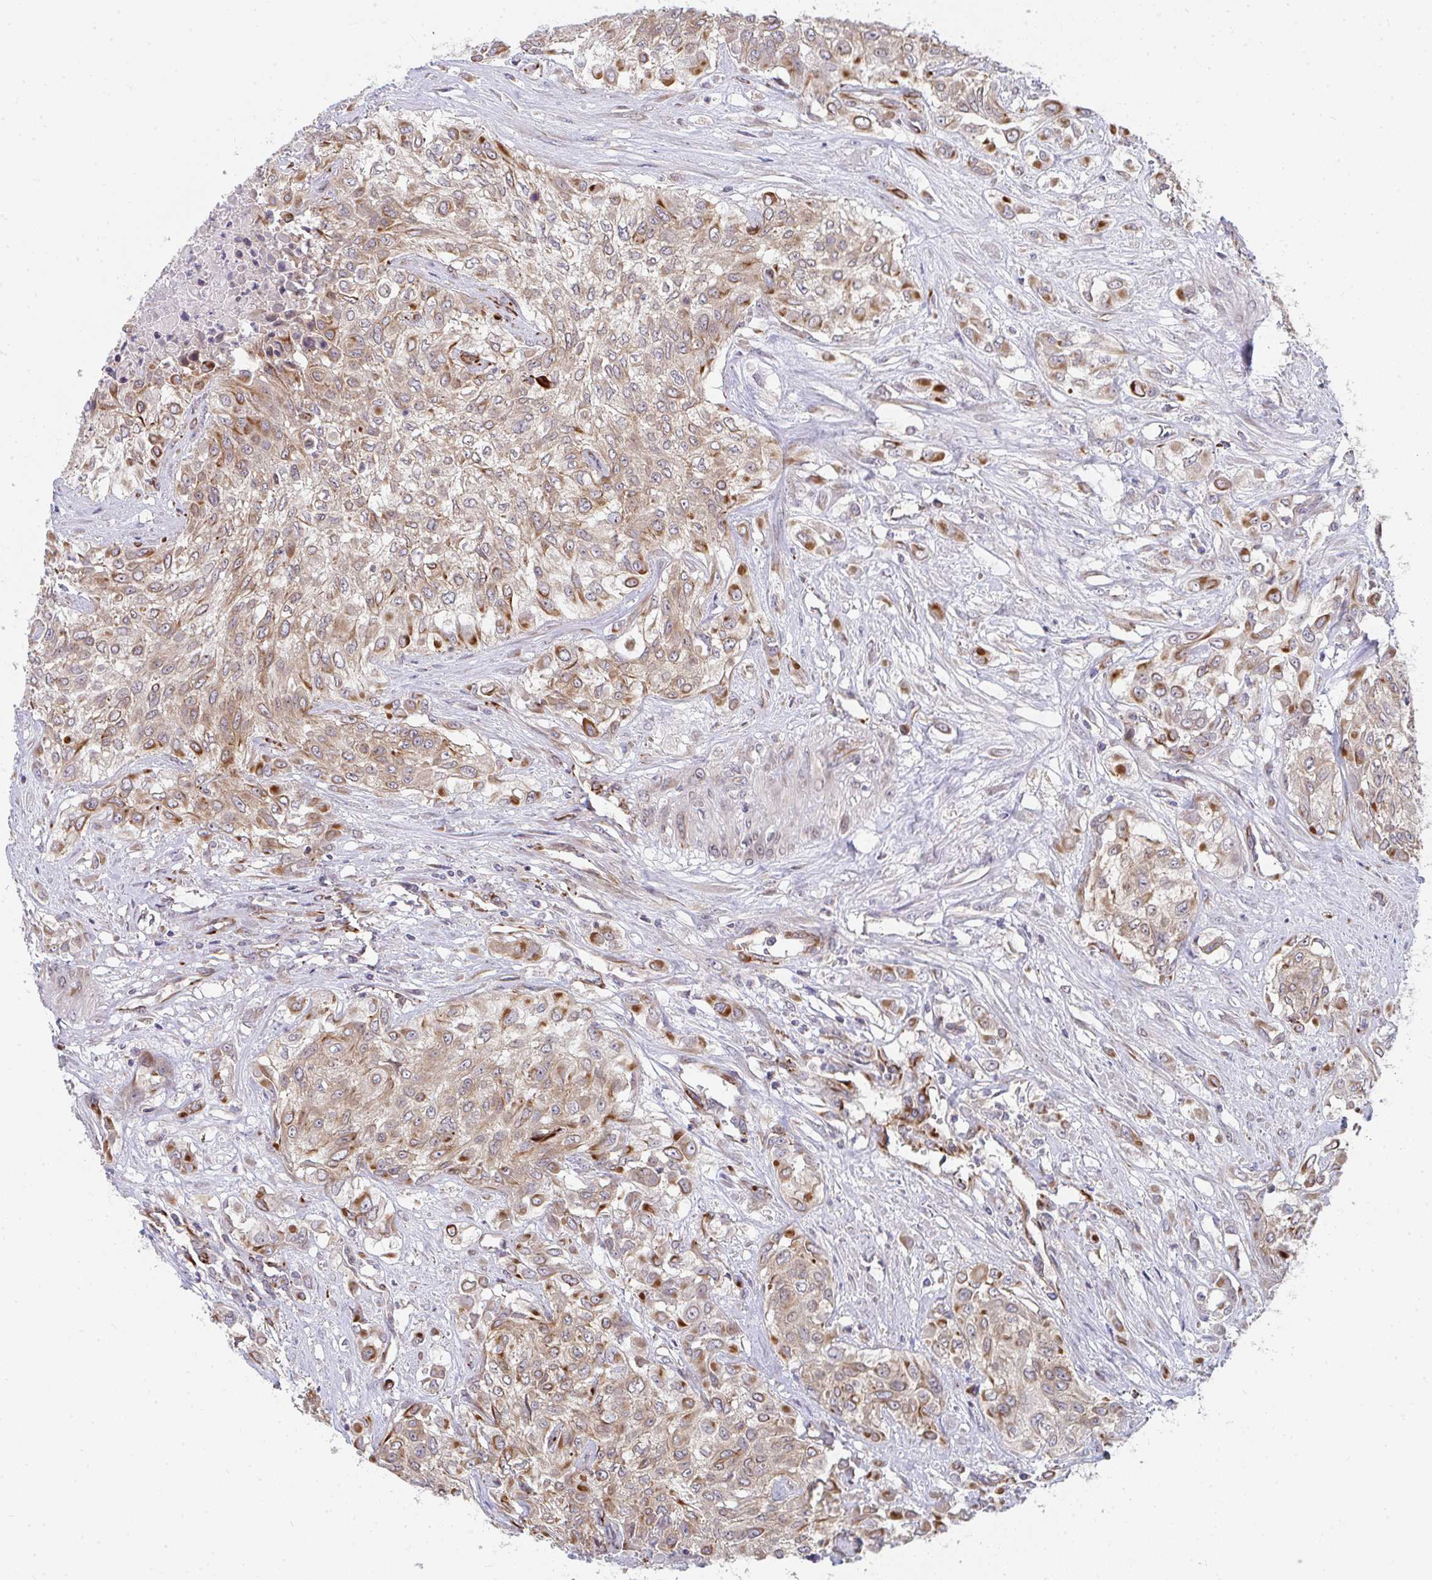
{"staining": {"intensity": "moderate", "quantity": ">75%", "location": "cytoplasmic/membranous"}, "tissue": "urothelial cancer", "cell_type": "Tumor cells", "image_type": "cancer", "snomed": [{"axis": "morphology", "description": "Urothelial carcinoma, High grade"}, {"axis": "topography", "description": "Urinary bladder"}], "caption": "A high-resolution photomicrograph shows immunohistochemistry staining of high-grade urothelial carcinoma, which displays moderate cytoplasmic/membranous staining in about >75% of tumor cells.", "gene": "EIF1AD", "patient": {"sex": "male", "age": 57}}